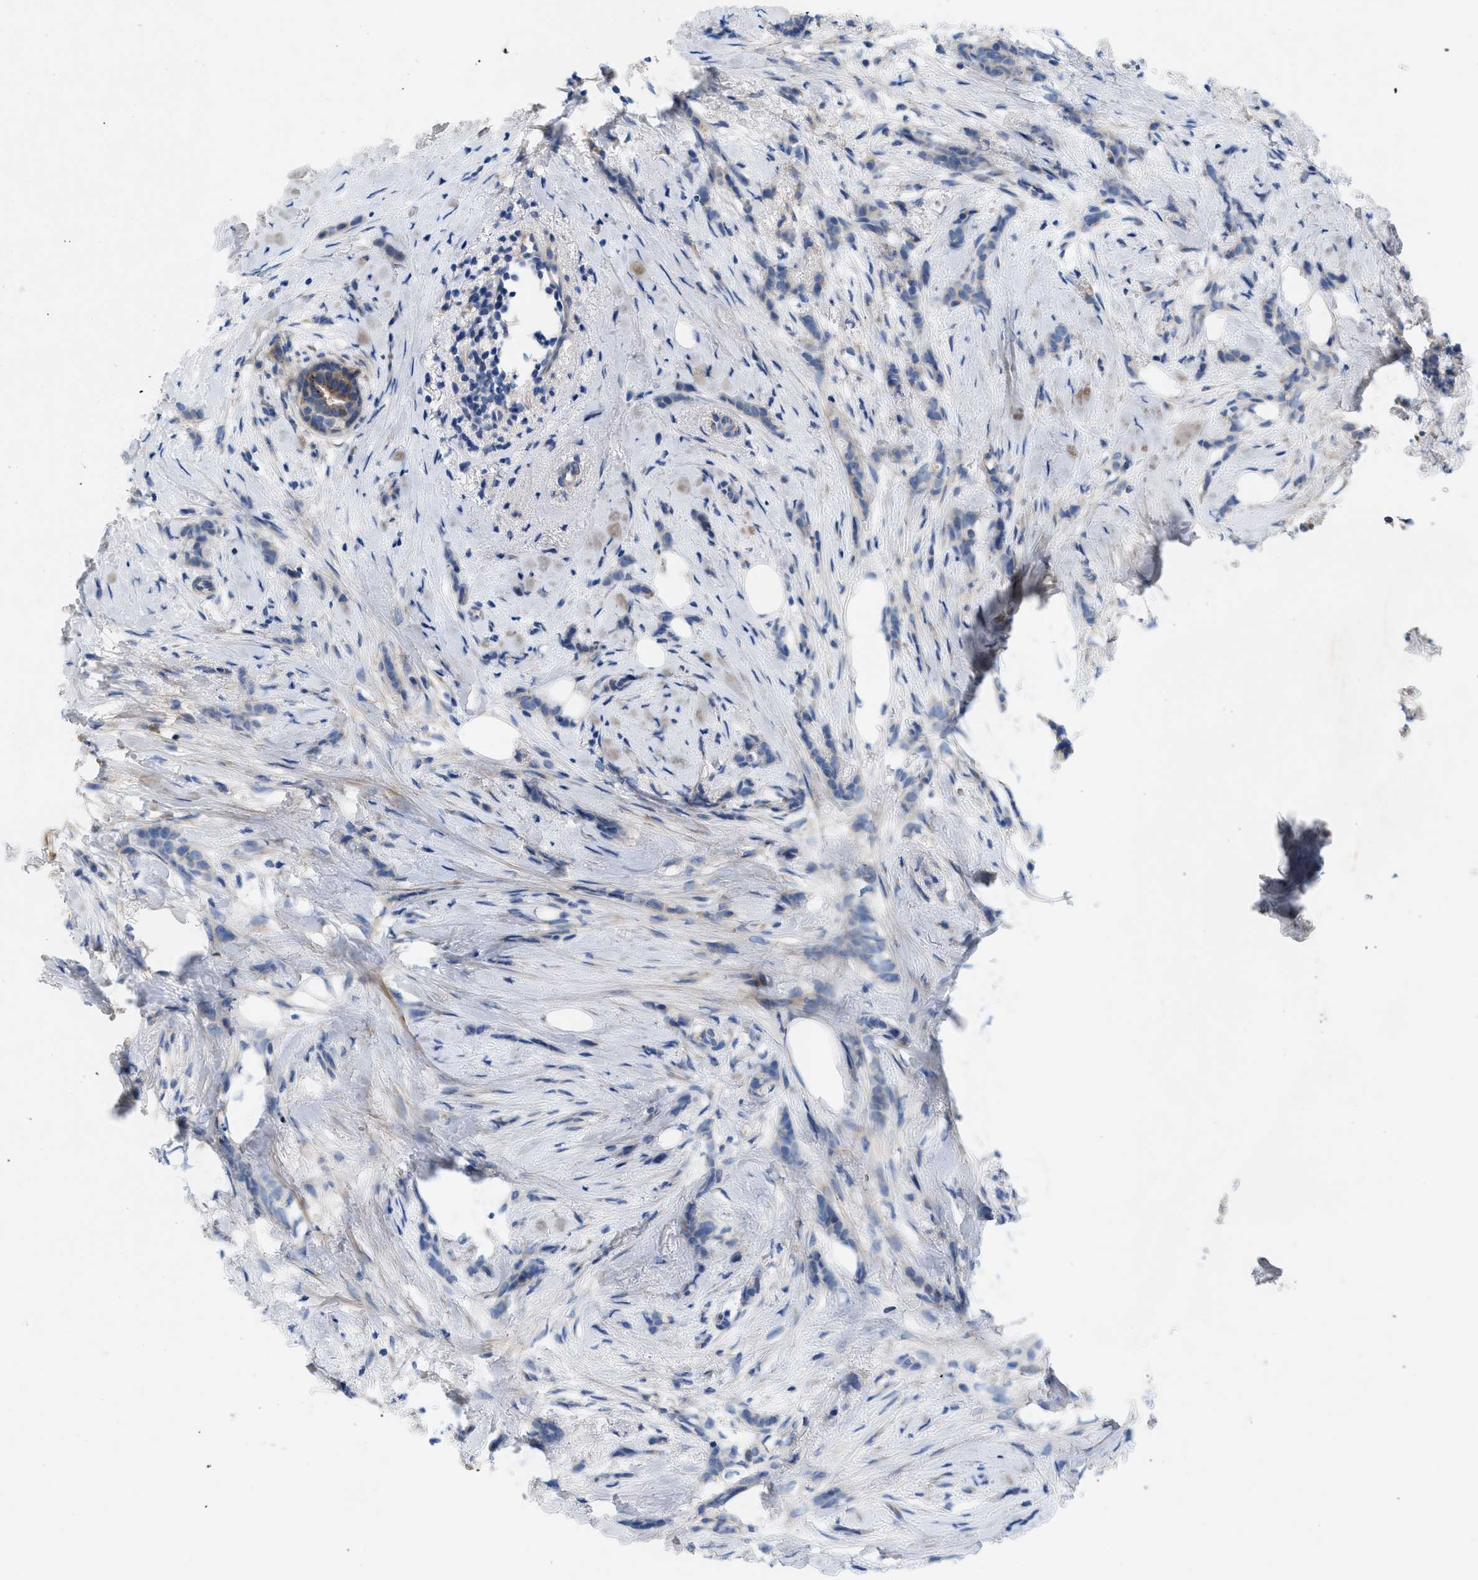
{"staining": {"intensity": "negative", "quantity": "none", "location": "none"}, "tissue": "breast cancer", "cell_type": "Tumor cells", "image_type": "cancer", "snomed": [{"axis": "morphology", "description": "Lobular carcinoma, in situ"}, {"axis": "morphology", "description": "Lobular carcinoma"}, {"axis": "topography", "description": "Breast"}], "caption": "This is a micrograph of immunohistochemistry (IHC) staining of breast cancer, which shows no positivity in tumor cells.", "gene": "PLPPR5", "patient": {"sex": "female", "age": 41}}